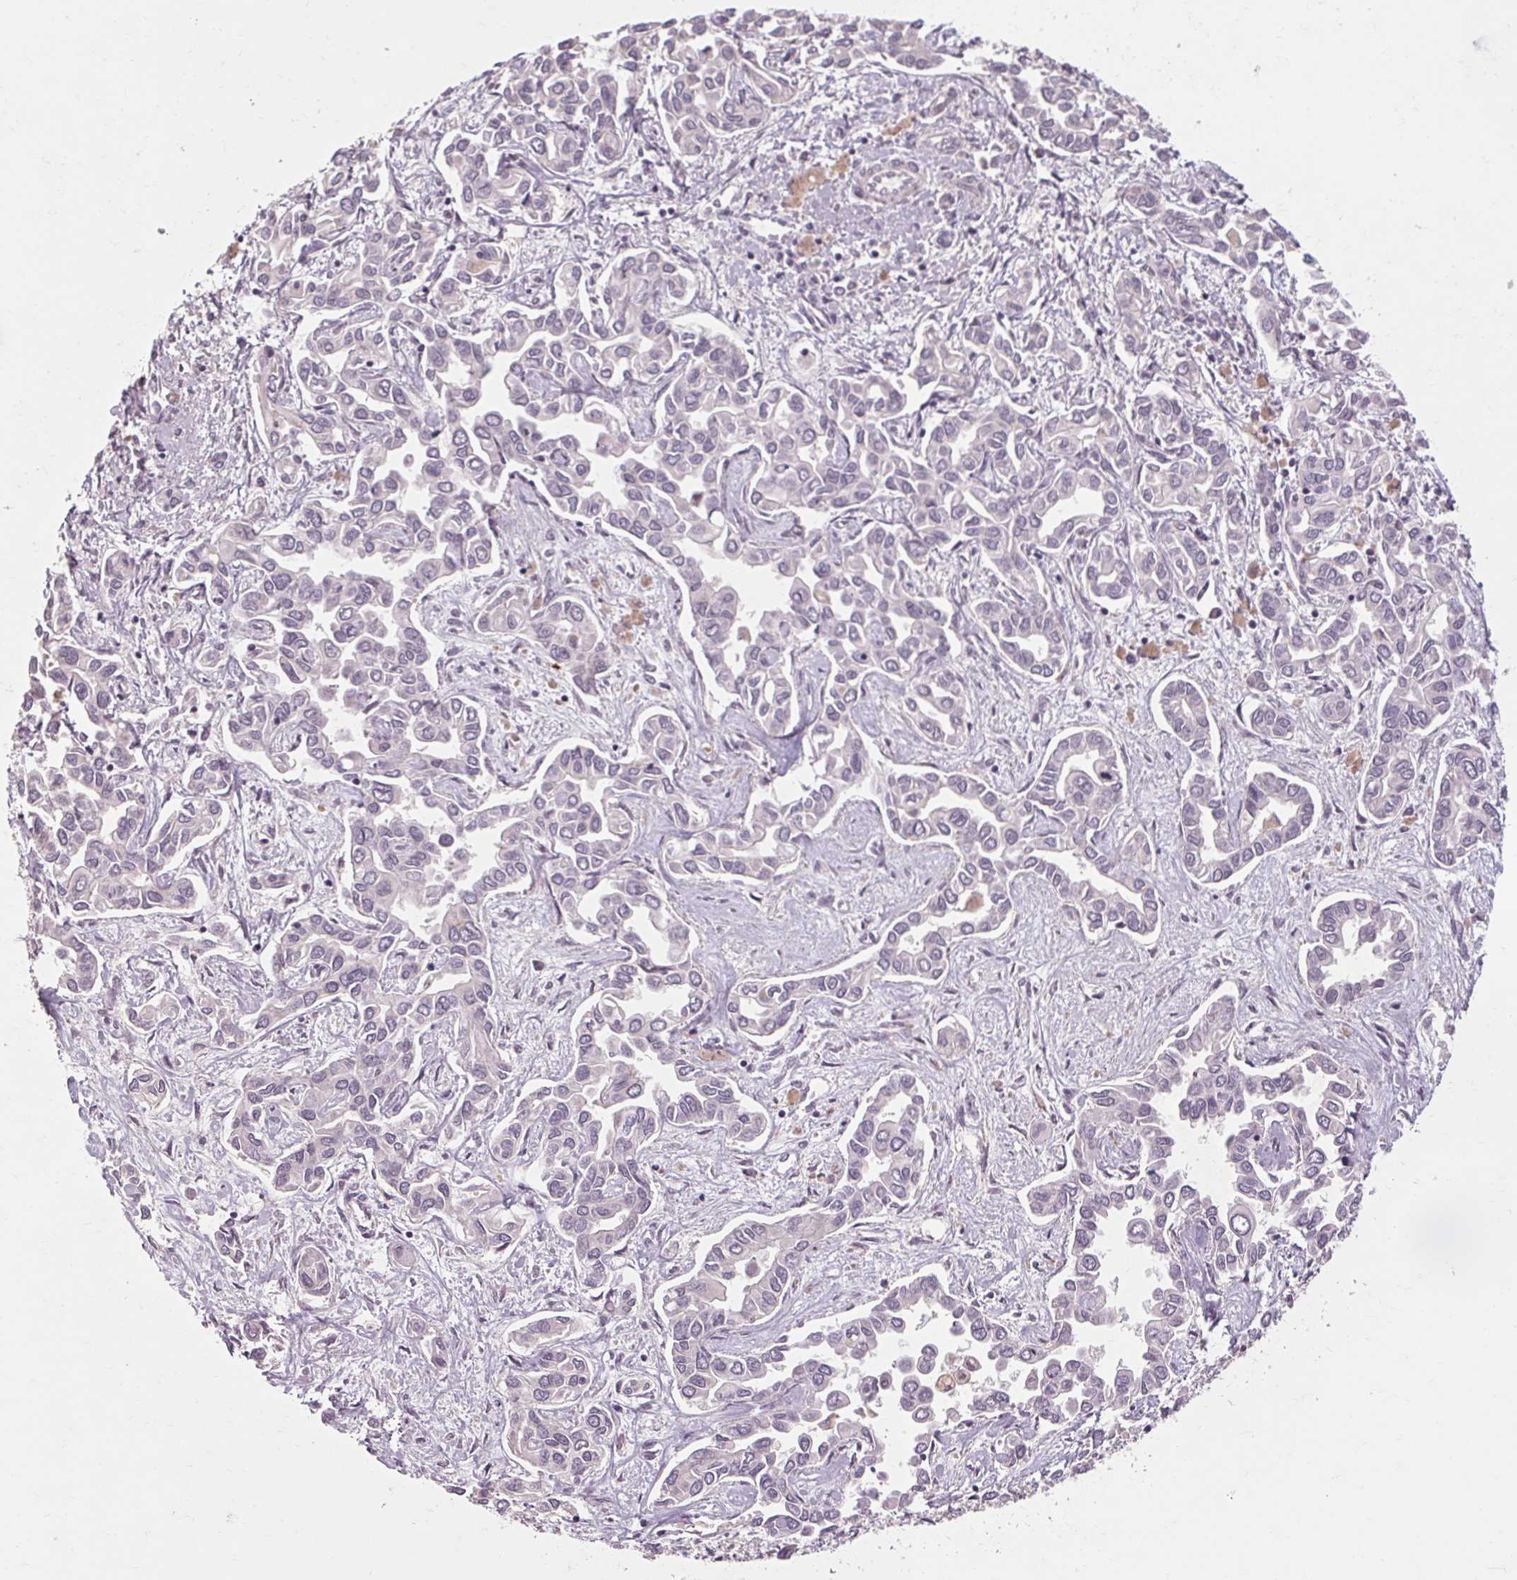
{"staining": {"intensity": "negative", "quantity": "none", "location": "none"}, "tissue": "liver cancer", "cell_type": "Tumor cells", "image_type": "cancer", "snomed": [{"axis": "morphology", "description": "Cholangiocarcinoma"}, {"axis": "topography", "description": "Liver"}], "caption": "A histopathology image of liver cancer stained for a protein reveals no brown staining in tumor cells. (Brightfield microscopy of DAB (3,3'-diaminobenzidine) immunohistochemistry (IHC) at high magnification).", "gene": "POMC", "patient": {"sex": "female", "age": 64}}